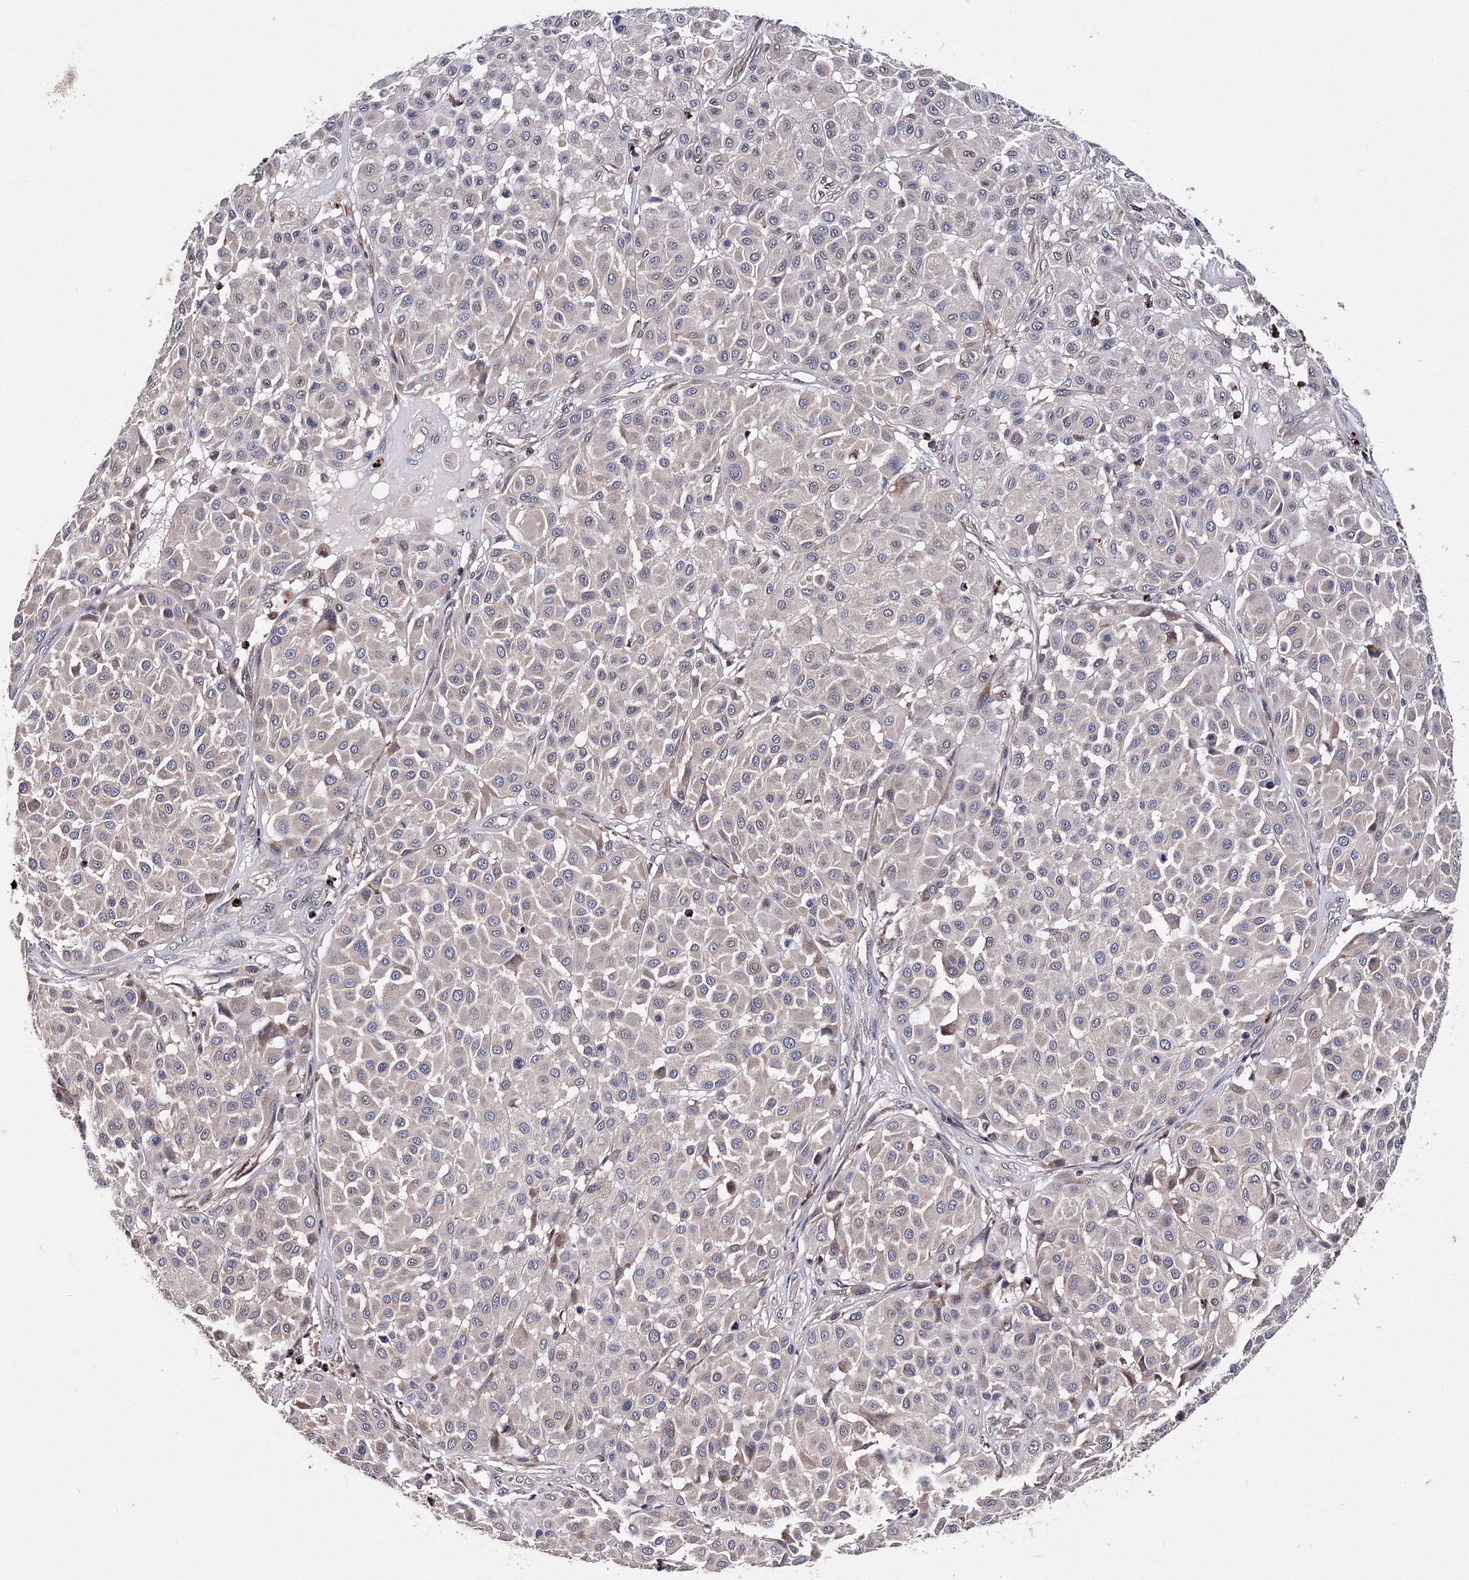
{"staining": {"intensity": "negative", "quantity": "none", "location": "none"}, "tissue": "melanoma", "cell_type": "Tumor cells", "image_type": "cancer", "snomed": [{"axis": "morphology", "description": "Malignant melanoma, Metastatic site"}, {"axis": "topography", "description": "Soft tissue"}], "caption": "A micrograph of human malignant melanoma (metastatic site) is negative for staining in tumor cells.", "gene": "PHYKPL", "patient": {"sex": "male", "age": 41}}